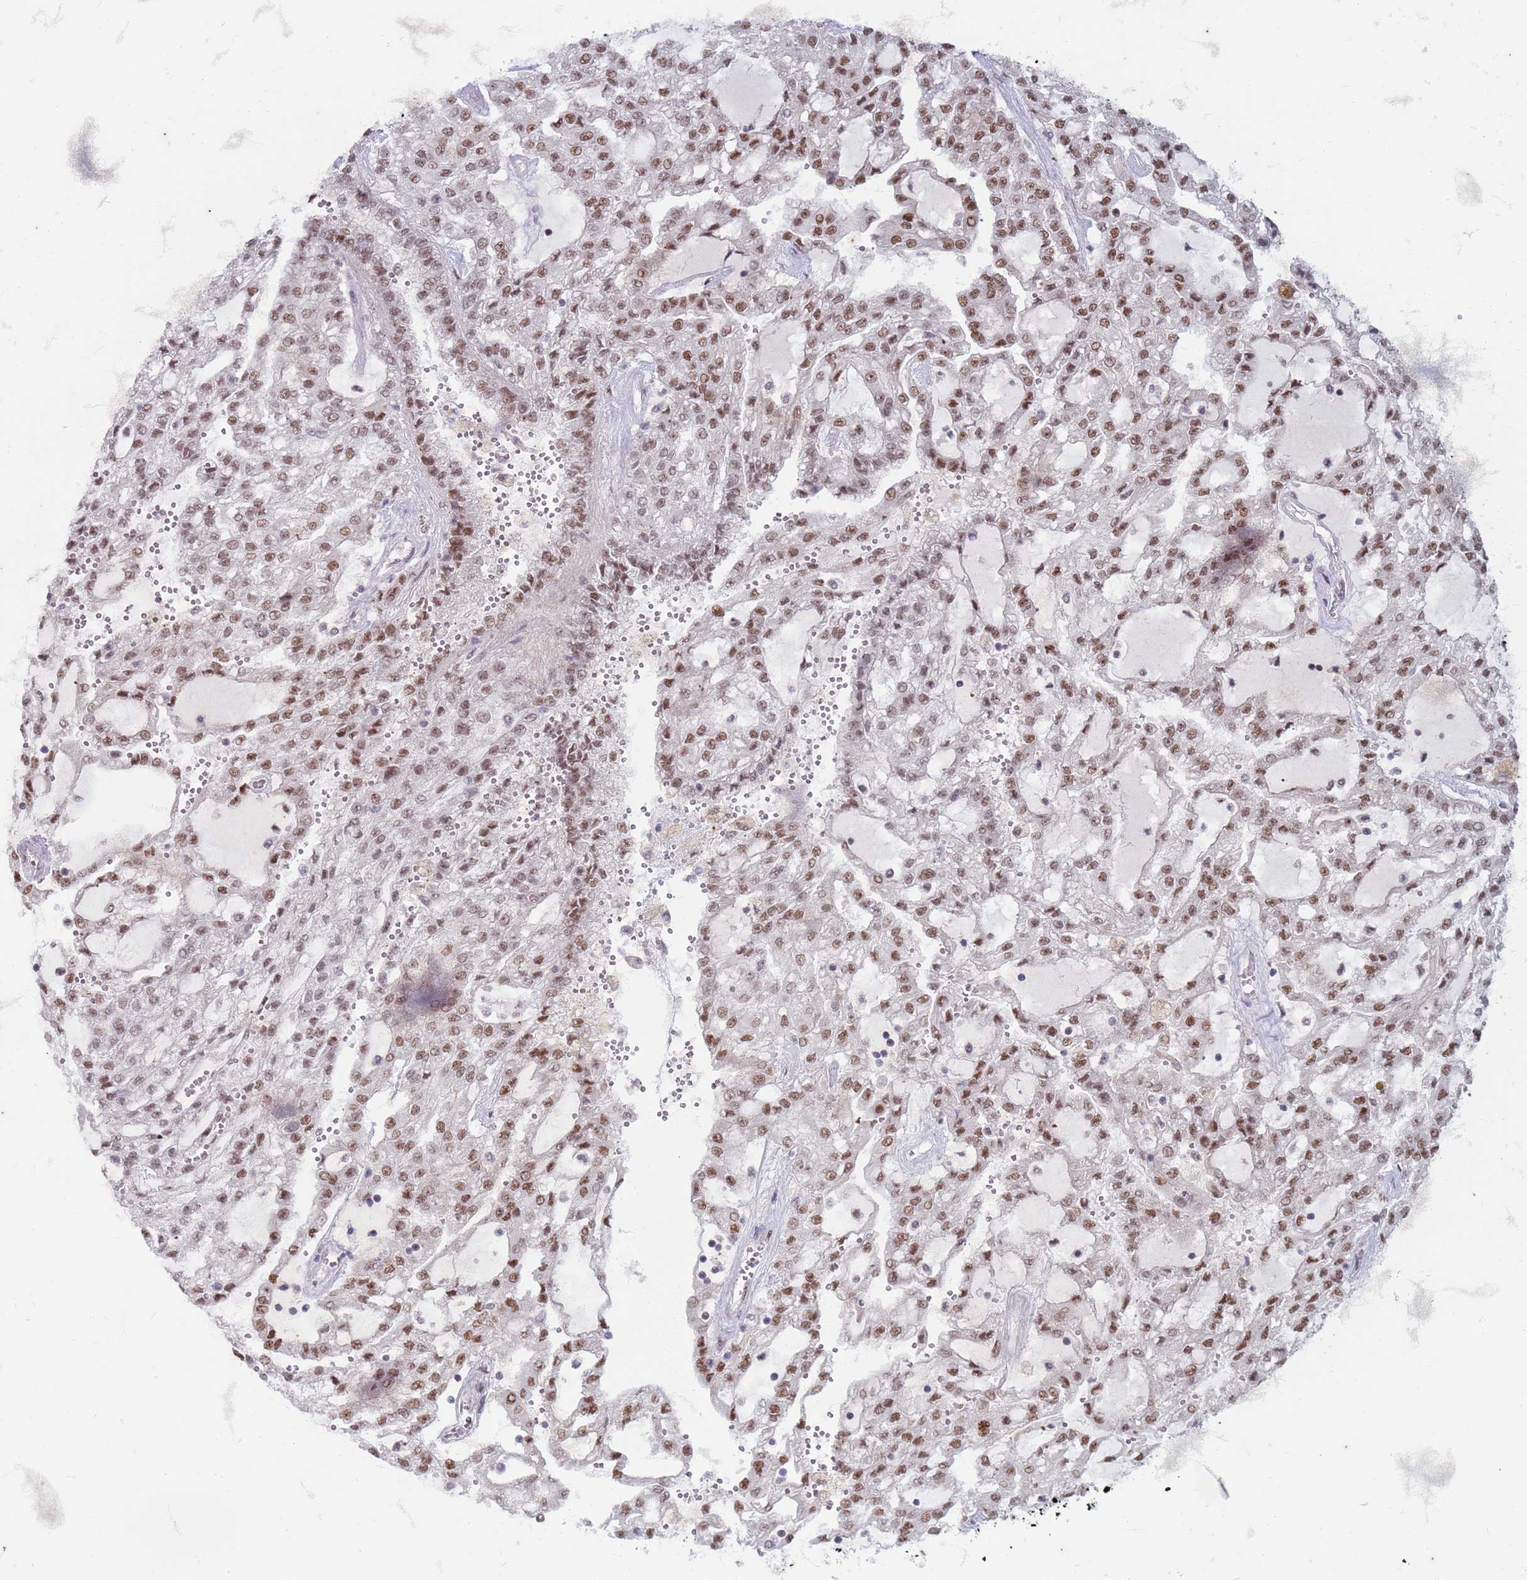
{"staining": {"intensity": "moderate", "quantity": ">75%", "location": "nuclear"}, "tissue": "renal cancer", "cell_type": "Tumor cells", "image_type": "cancer", "snomed": [{"axis": "morphology", "description": "Adenocarcinoma, NOS"}, {"axis": "topography", "description": "Kidney"}], "caption": "This image displays IHC staining of human renal cancer, with medium moderate nuclear expression in about >75% of tumor cells.", "gene": "TRMT6", "patient": {"sex": "male", "age": 63}}